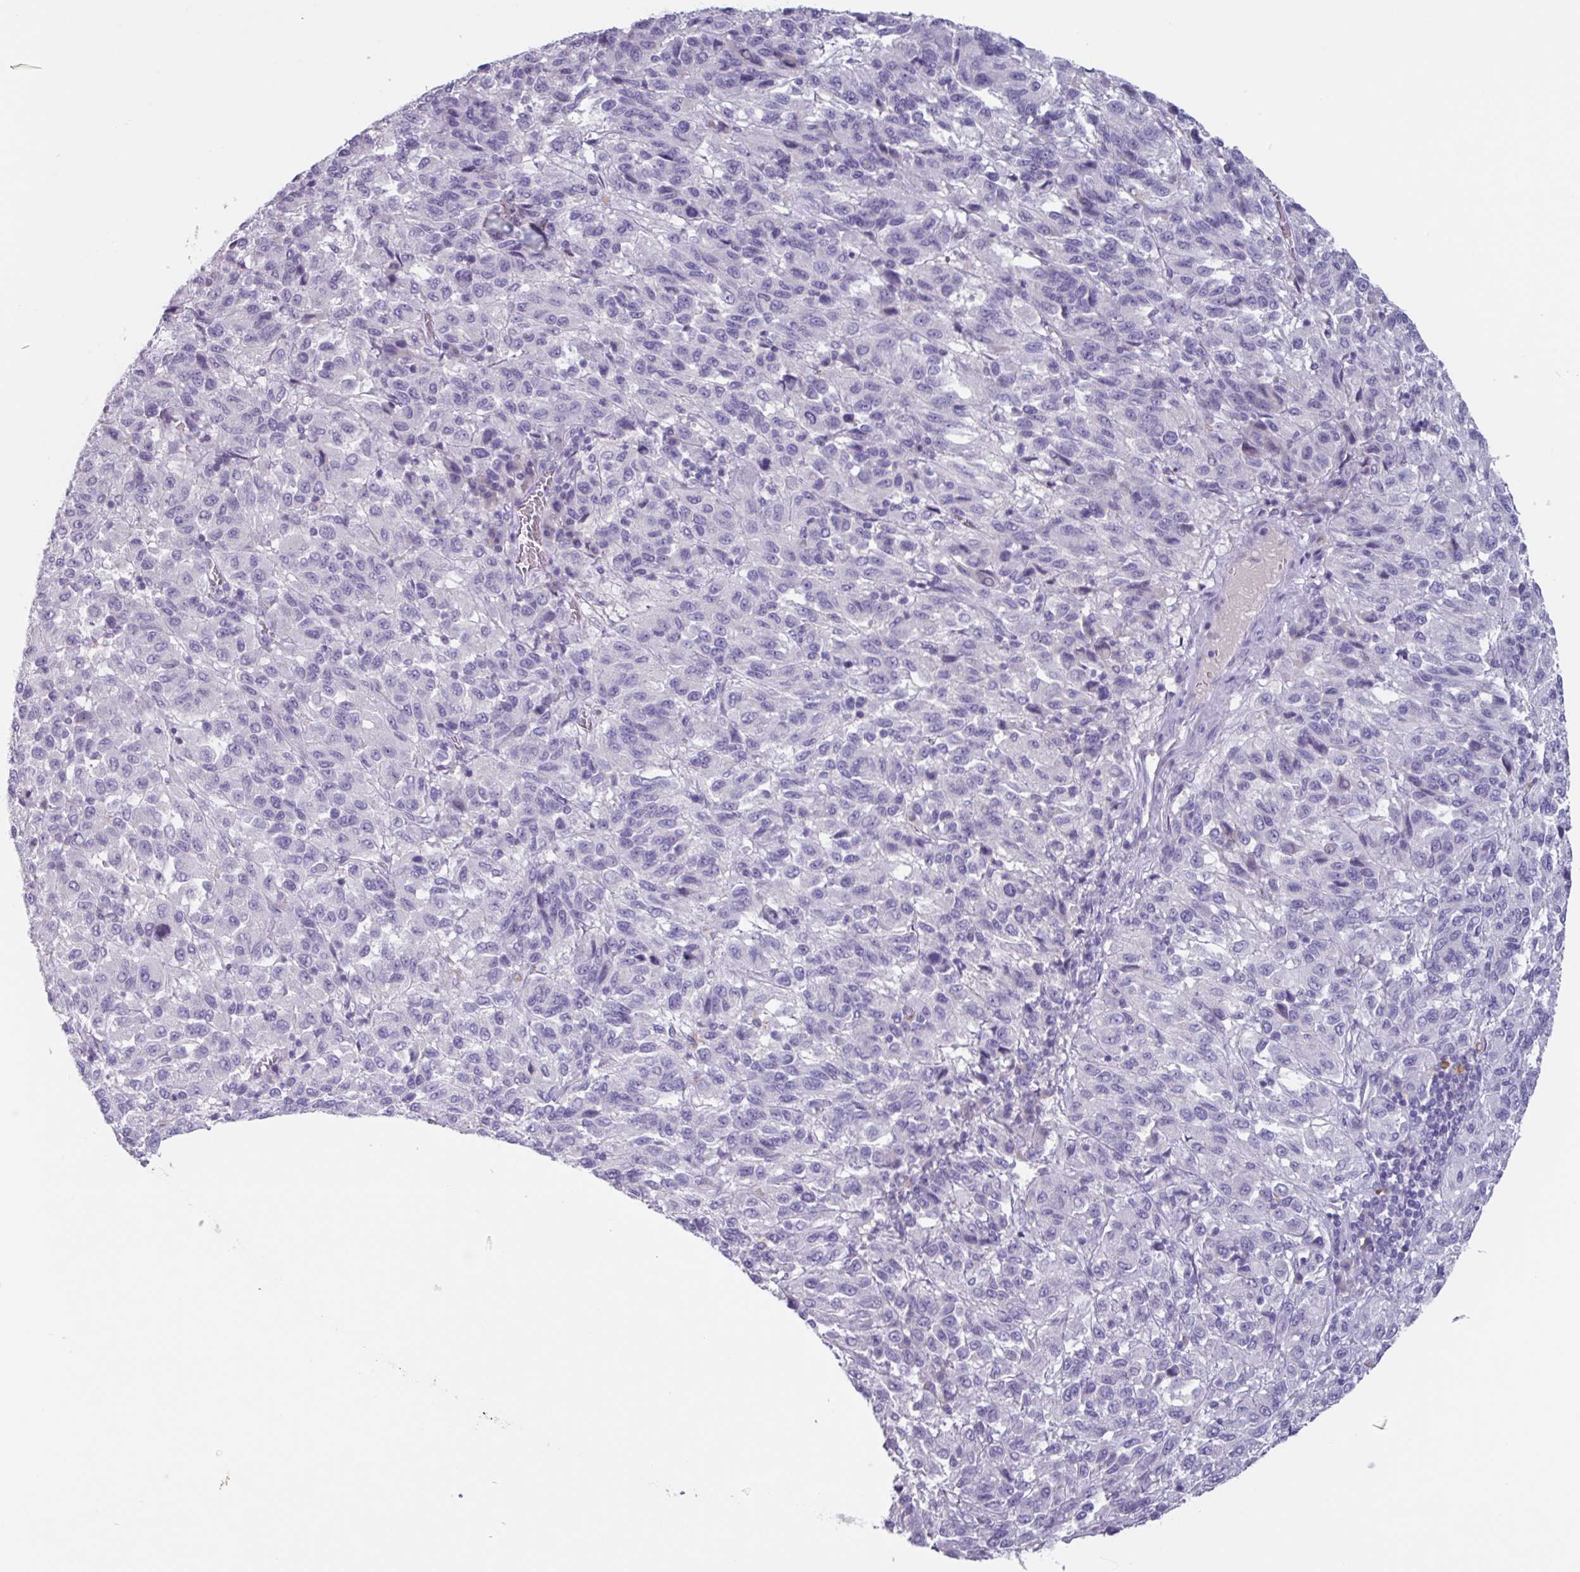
{"staining": {"intensity": "negative", "quantity": "none", "location": "none"}, "tissue": "melanoma", "cell_type": "Tumor cells", "image_type": "cancer", "snomed": [{"axis": "morphology", "description": "Malignant melanoma, Metastatic site"}, {"axis": "topography", "description": "Lung"}], "caption": "Tumor cells are negative for brown protein staining in malignant melanoma (metastatic site).", "gene": "OR2T10", "patient": {"sex": "male", "age": 64}}